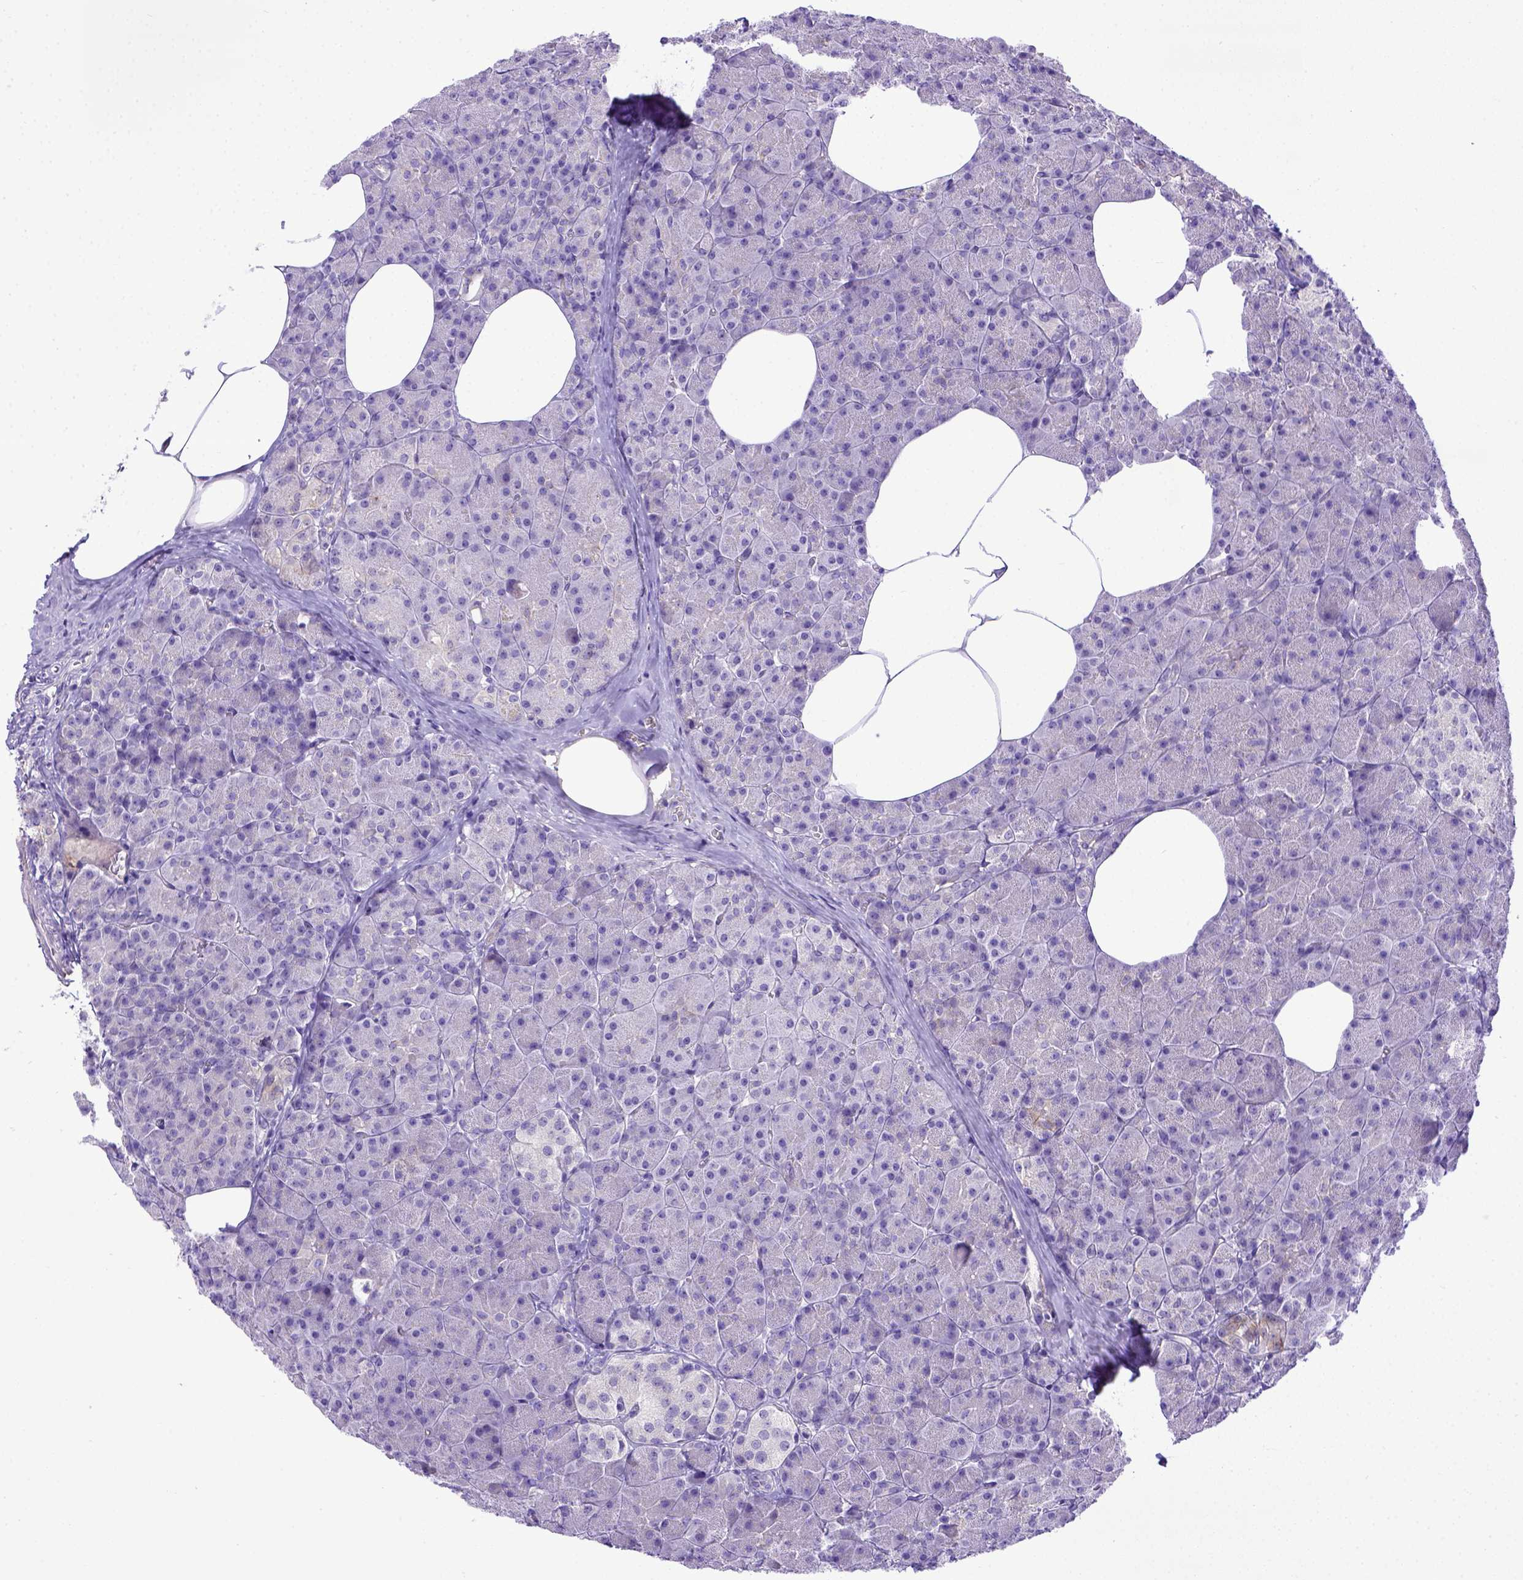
{"staining": {"intensity": "negative", "quantity": "none", "location": "none"}, "tissue": "pancreas", "cell_type": "Exocrine glandular cells", "image_type": "normal", "snomed": [{"axis": "morphology", "description": "Normal tissue, NOS"}, {"axis": "topography", "description": "Pancreas"}], "caption": "Immunohistochemical staining of normal pancreas demonstrates no significant staining in exocrine glandular cells.", "gene": "BTN1A1", "patient": {"sex": "female", "age": 45}}